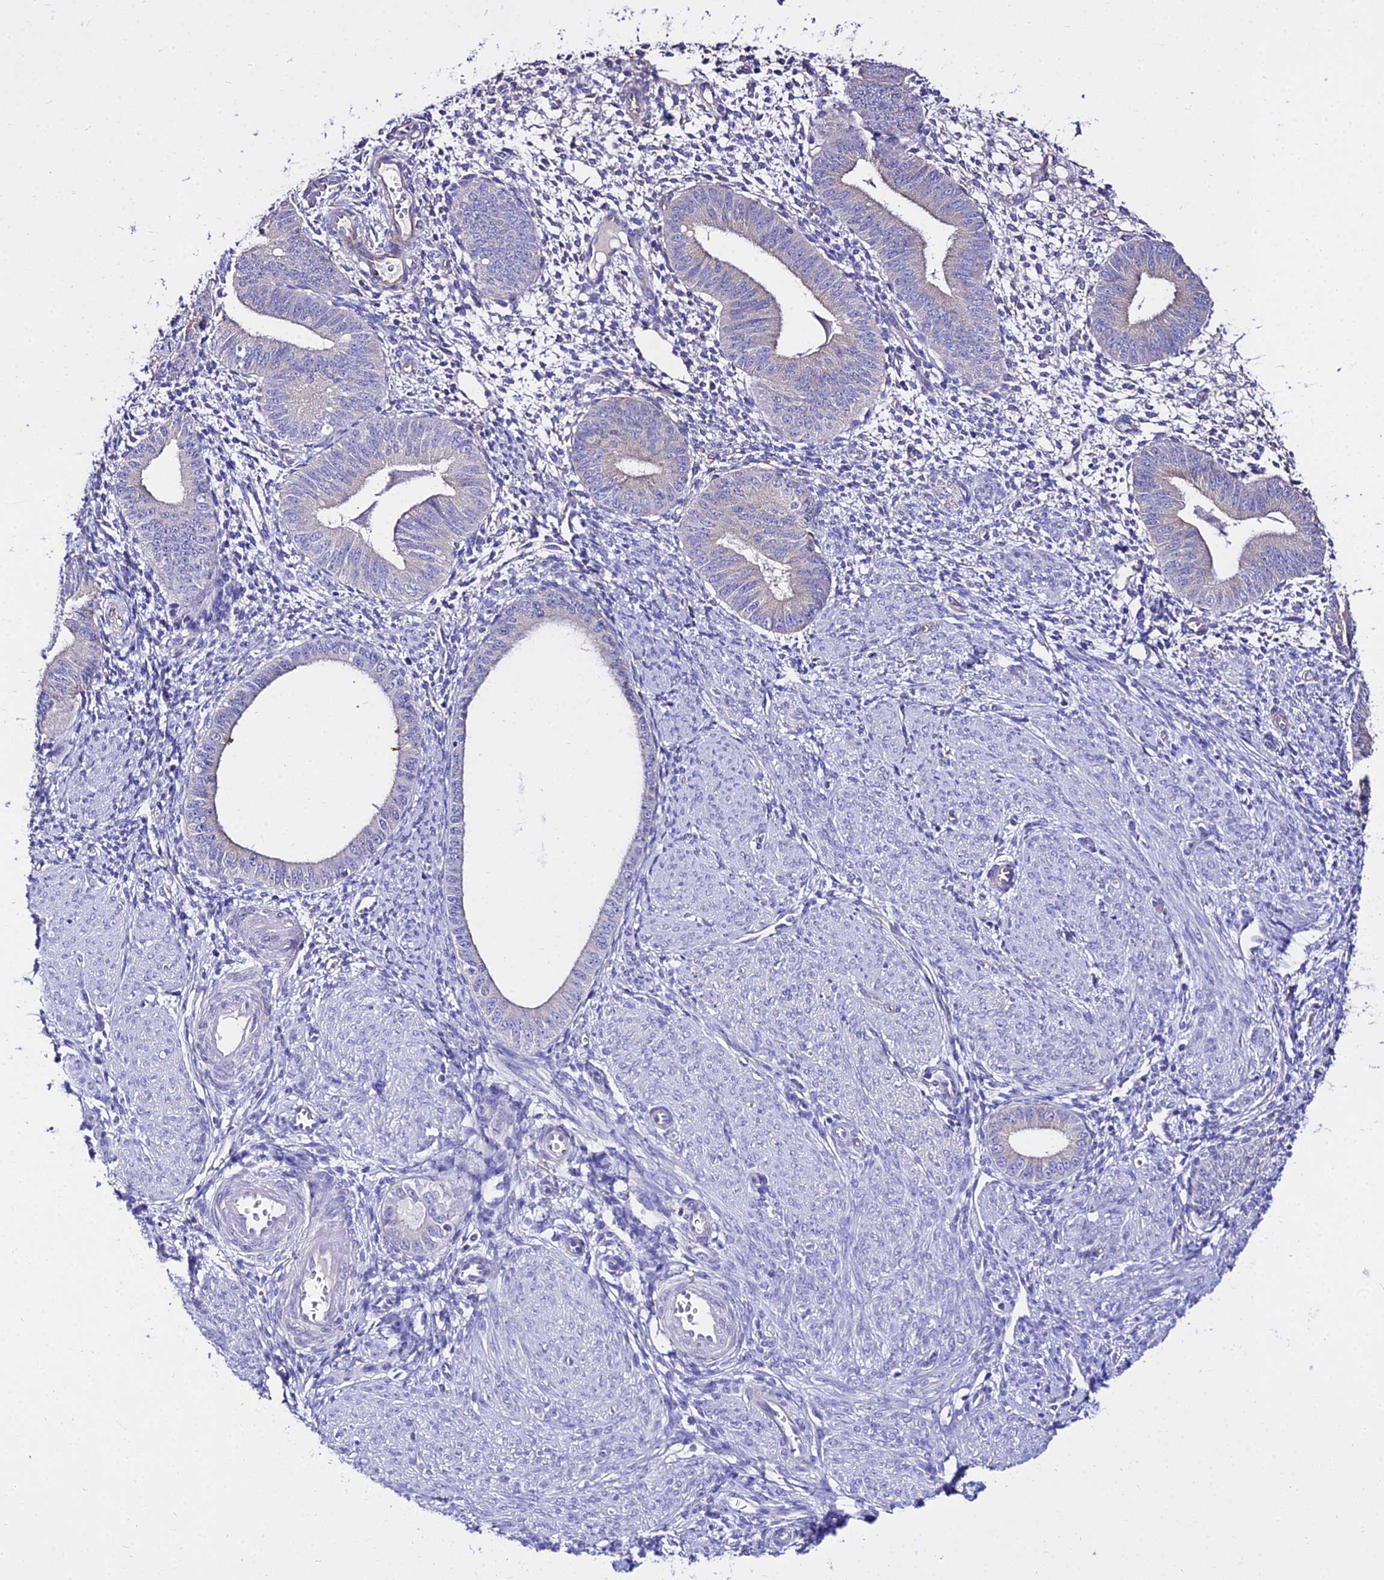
{"staining": {"intensity": "negative", "quantity": "none", "location": "none"}, "tissue": "endometrium", "cell_type": "Cells in endometrial stroma", "image_type": "normal", "snomed": [{"axis": "morphology", "description": "Normal tissue, NOS"}, {"axis": "topography", "description": "Endometrium"}], "caption": "The IHC micrograph has no significant expression in cells in endometrial stroma of endometrium.", "gene": "TUBA1A", "patient": {"sex": "female", "age": 49}}